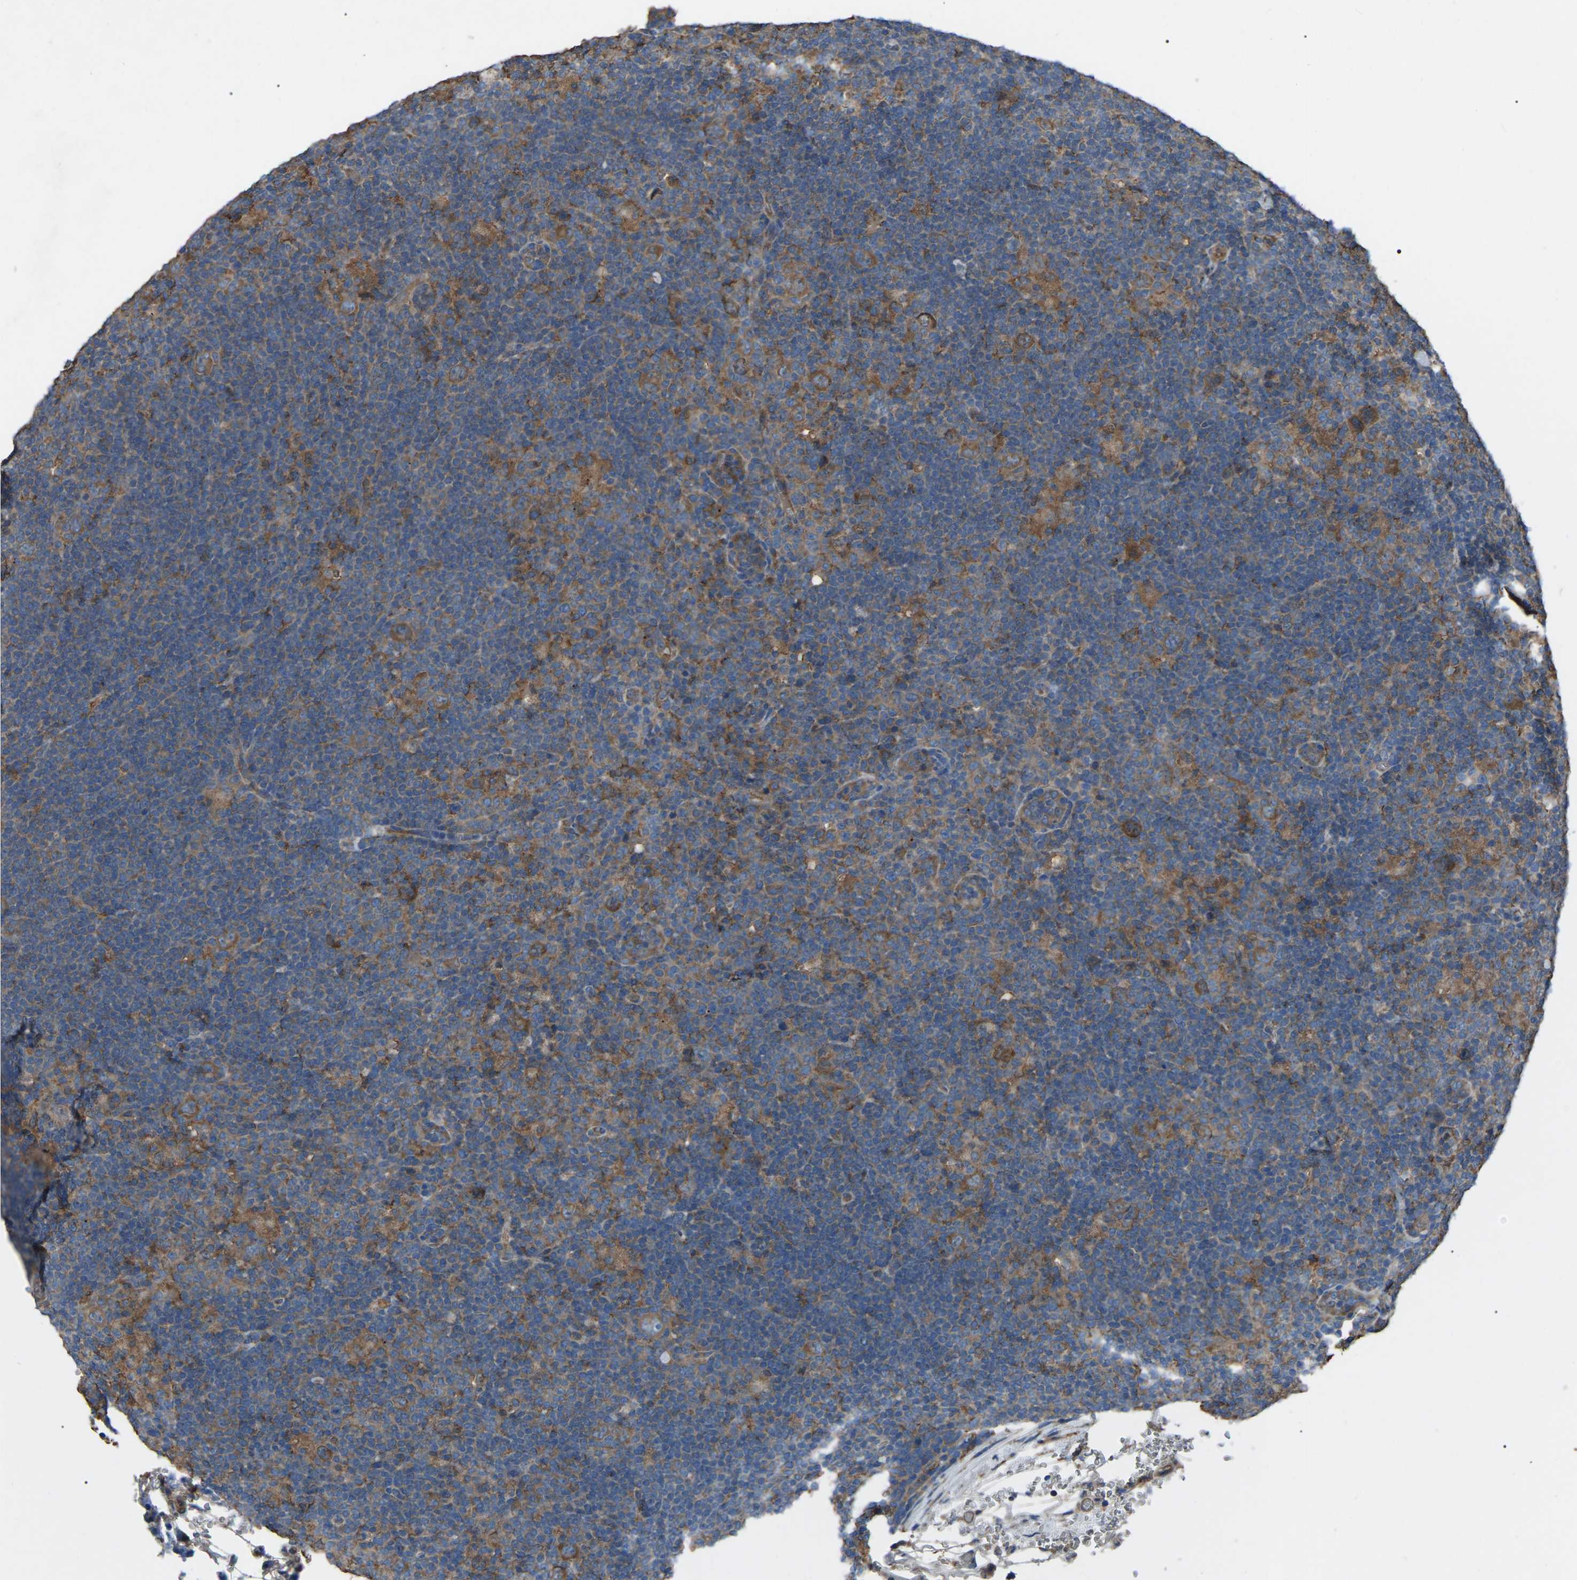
{"staining": {"intensity": "moderate", "quantity": ">75%", "location": "cytoplasmic/membranous"}, "tissue": "lymphoma", "cell_type": "Tumor cells", "image_type": "cancer", "snomed": [{"axis": "morphology", "description": "Hodgkin's disease, NOS"}, {"axis": "topography", "description": "Lymph node"}], "caption": "Protein expression analysis of human Hodgkin's disease reveals moderate cytoplasmic/membranous expression in about >75% of tumor cells. The protein of interest is stained brown, and the nuclei are stained in blue (DAB IHC with brightfield microscopy, high magnification).", "gene": "AIMP1", "patient": {"sex": "female", "age": 57}}